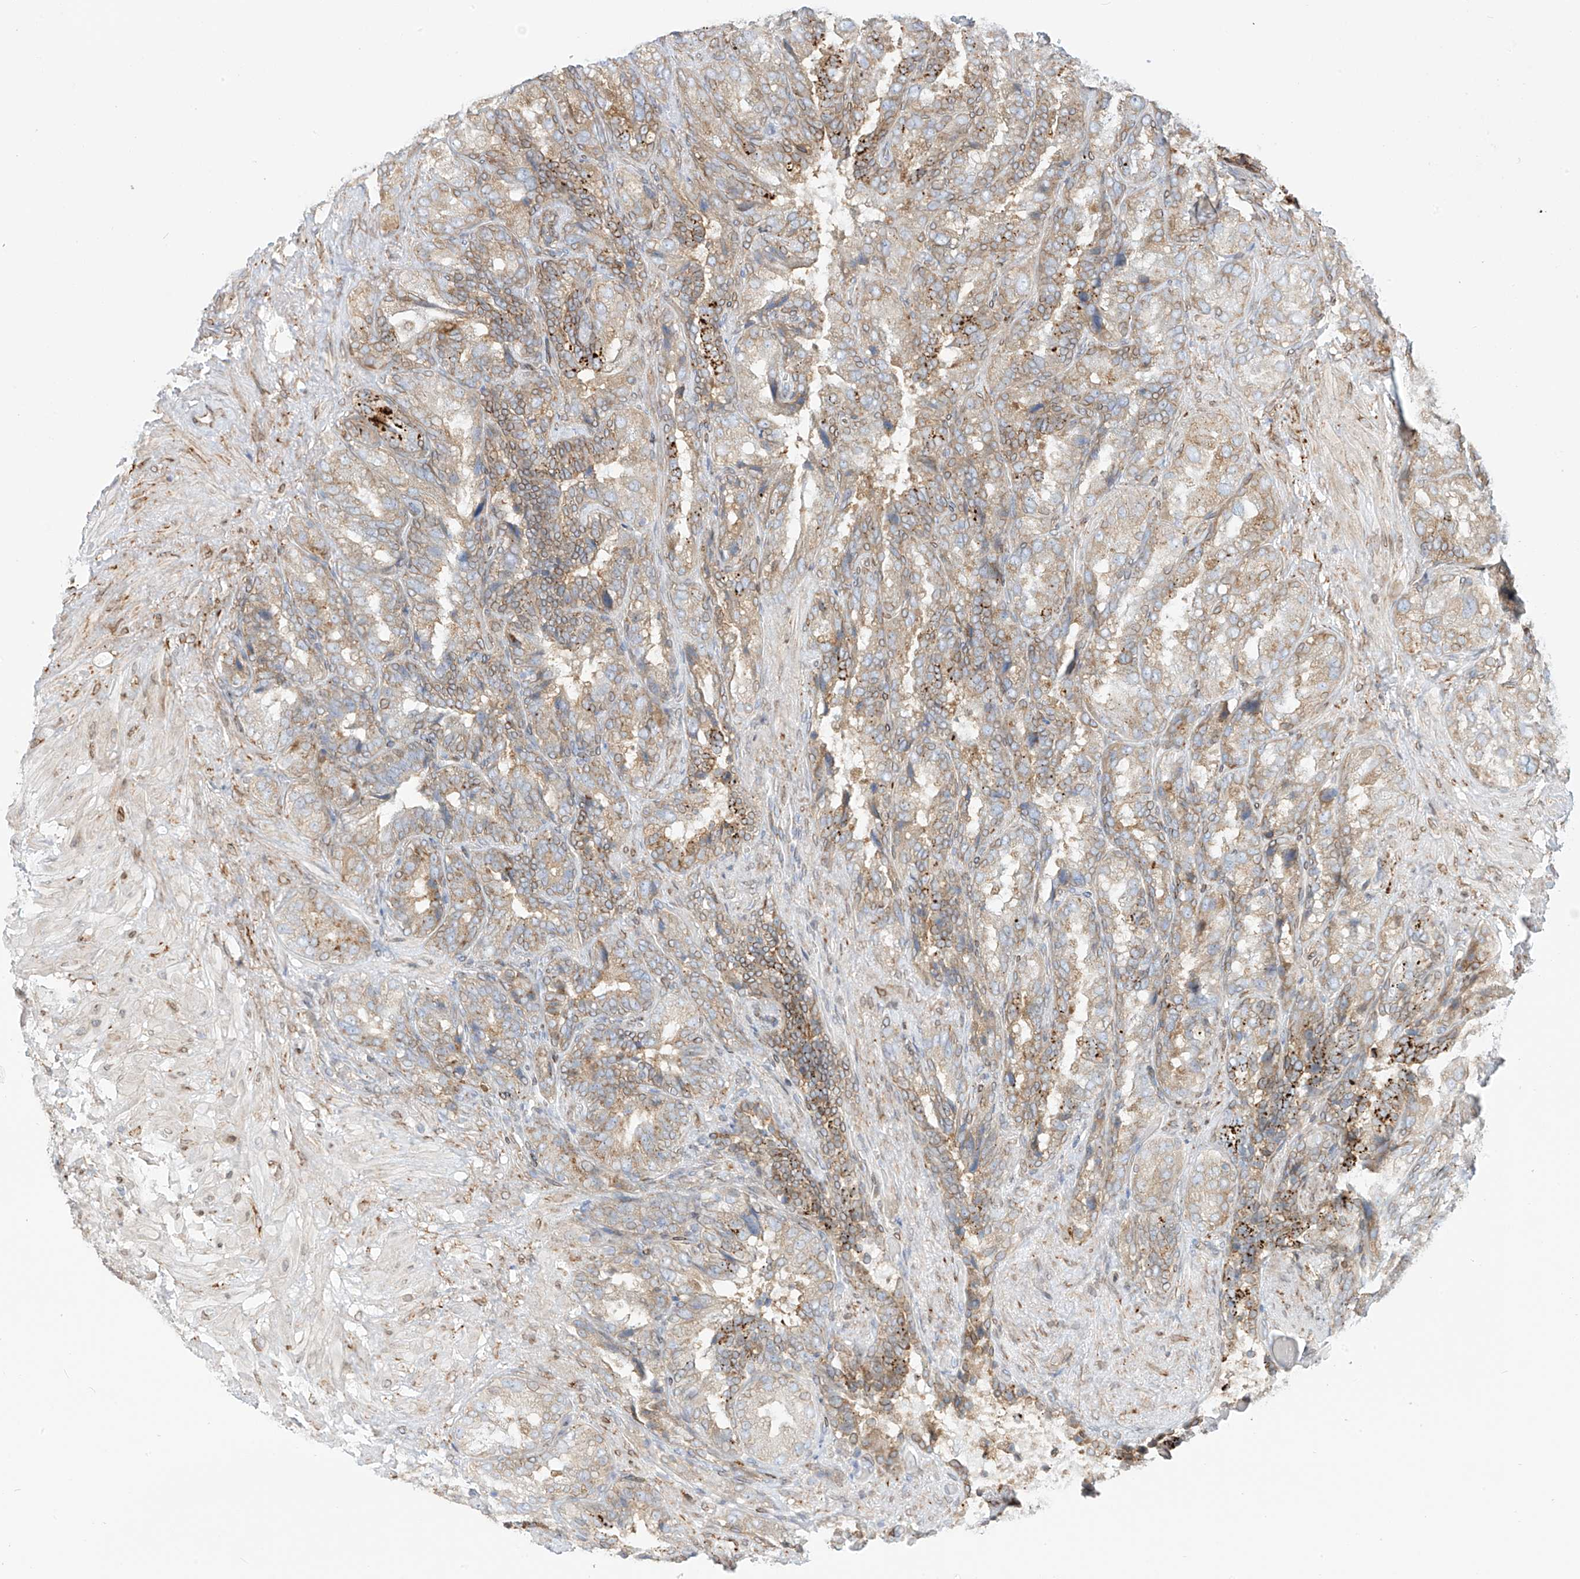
{"staining": {"intensity": "moderate", "quantity": "25%-75%", "location": "cytoplasmic/membranous"}, "tissue": "seminal vesicle", "cell_type": "Glandular cells", "image_type": "normal", "snomed": [{"axis": "morphology", "description": "Normal tissue, NOS"}, {"axis": "topography", "description": "Seminal veicle"}, {"axis": "topography", "description": "Peripheral nerve tissue"}], "caption": "Protein expression analysis of unremarkable seminal vesicle exhibits moderate cytoplasmic/membranous positivity in about 25%-75% of glandular cells.", "gene": "PCYOX1", "patient": {"sex": "male", "age": 63}}